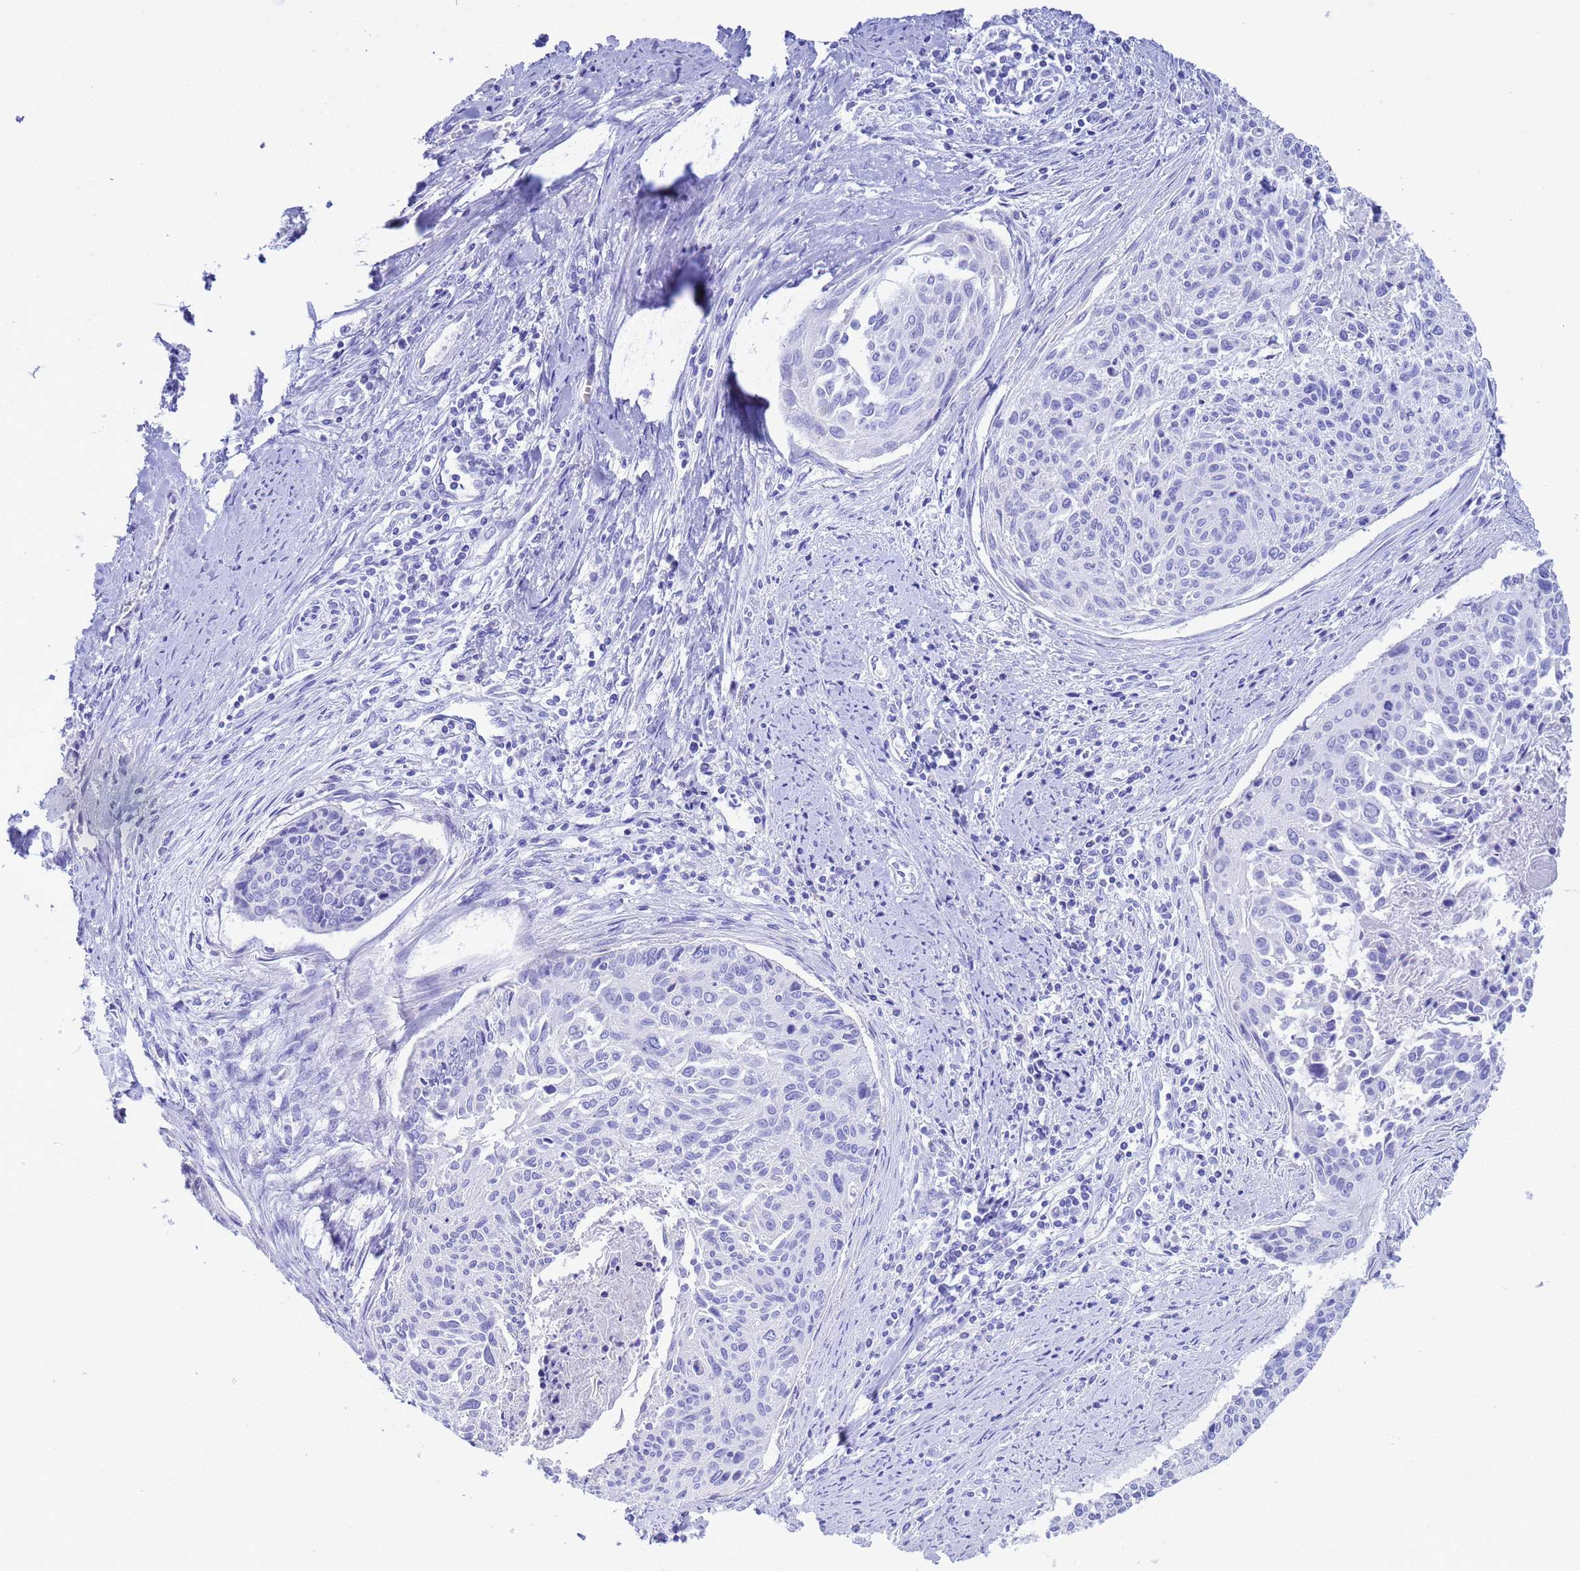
{"staining": {"intensity": "negative", "quantity": "none", "location": "none"}, "tissue": "cervical cancer", "cell_type": "Tumor cells", "image_type": "cancer", "snomed": [{"axis": "morphology", "description": "Squamous cell carcinoma, NOS"}, {"axis": "topography", "description": "Cervix"}], "caption": "This is a image of immunohistochemistry staining of cervical cancer, which shows no positivity in tumor cells. Nuclei are stained in blue.", "gene": "GSTM1", "patient": {"sex": "female", "age": 55}}